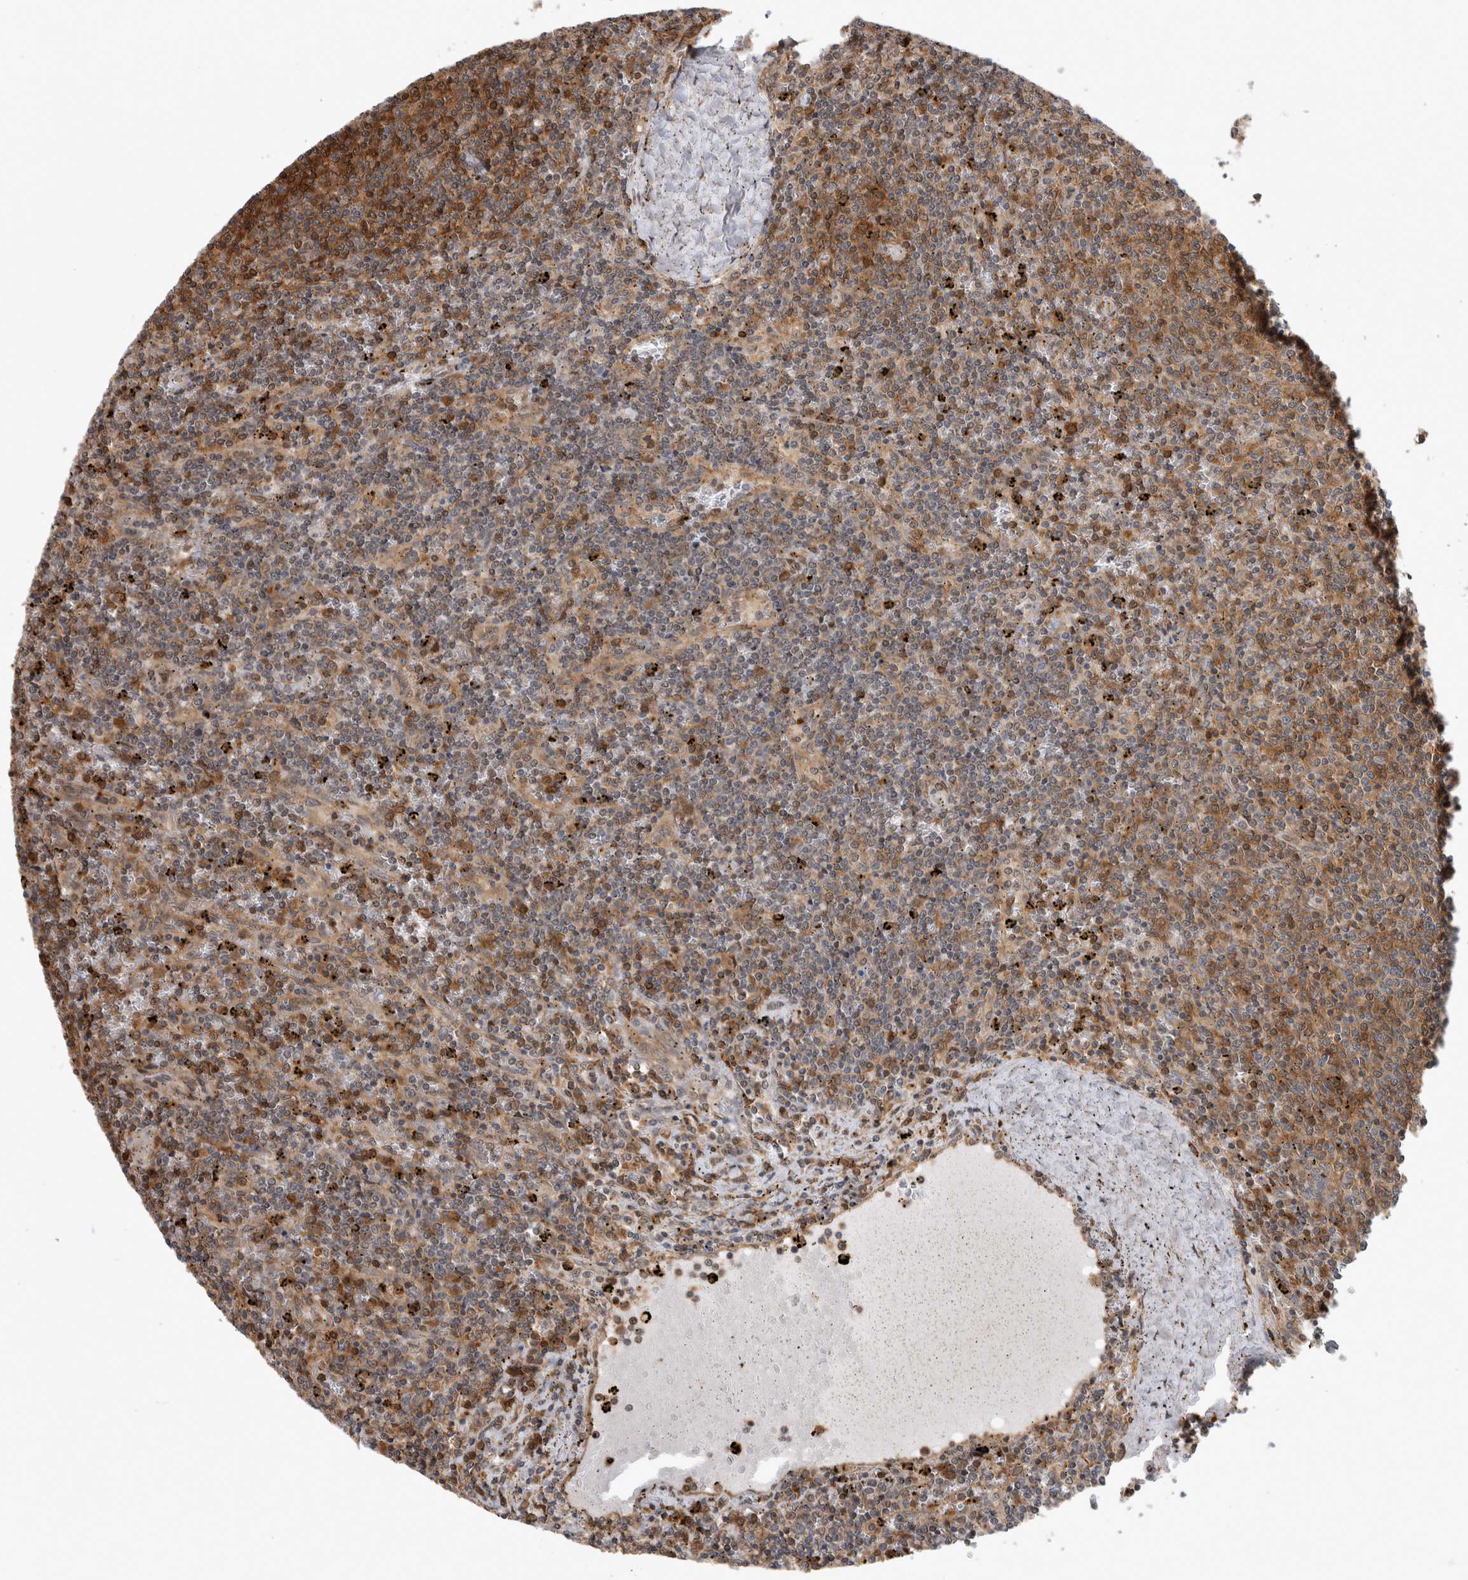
{"staining": {"intensity": "moderate", "quantity": "25%-75%", "location": "cytoplasmic/membranous"}, "tissue": "lymphoma", "cell_type": "Tumor cells", "image_type": "cancer", "snomed": [{"axis": "morphology", "description": "Malignant lymphoma, non-Hodgkin's type, Low grade"}, {"axis": "topography", "description": "Spleen"}], "caption": "Brown immunohistochemical staining in human lymphoma shows moderate cytoplasmic/membranous expression in approximately 25%-75% of tumor cells.", "gene": "ASTN2", "patient": {"sex": "female", "age": 50}}